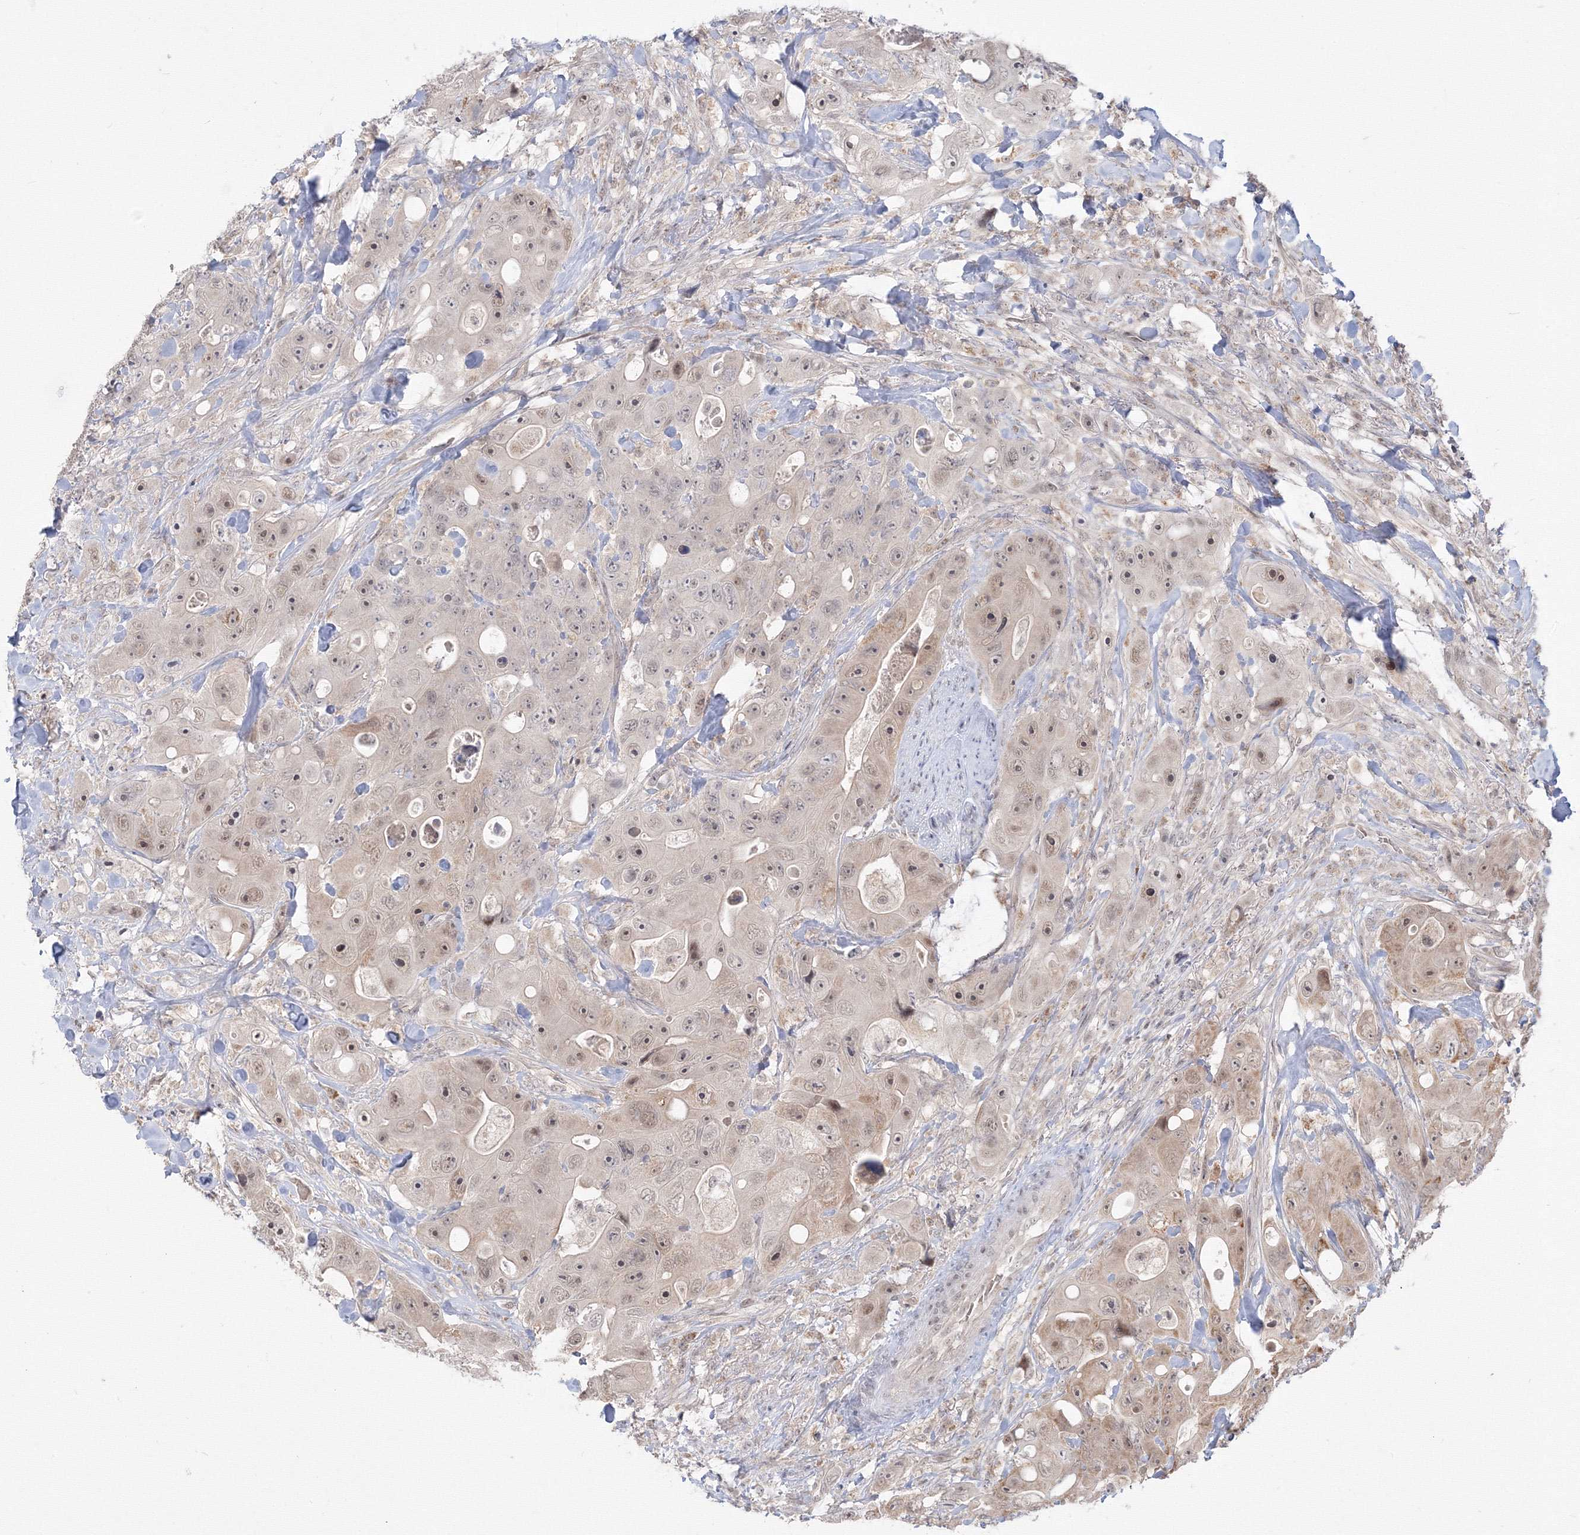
{"staining": {"intensity": "moderate", "quantity": "<25%", "location": "nuclear"}, "tissue": "colorectal cancer", "cell_type": "Tumor cells", "image_type": "cancer", "snomed": [{"axis": "morphology", "description": "Adenocarcinoma, NOS"}, {"axis": "topography", "description": "Colon"}], "caption": "A high-resolution photomicrograph shows immunohistochemistry (IHC) staining of colorectal cancer, which reveals moderate nuclear staining in about <25% of tumor cells.", "gene": "COPS4", "patient": {"sex": "female", "age": 46}}